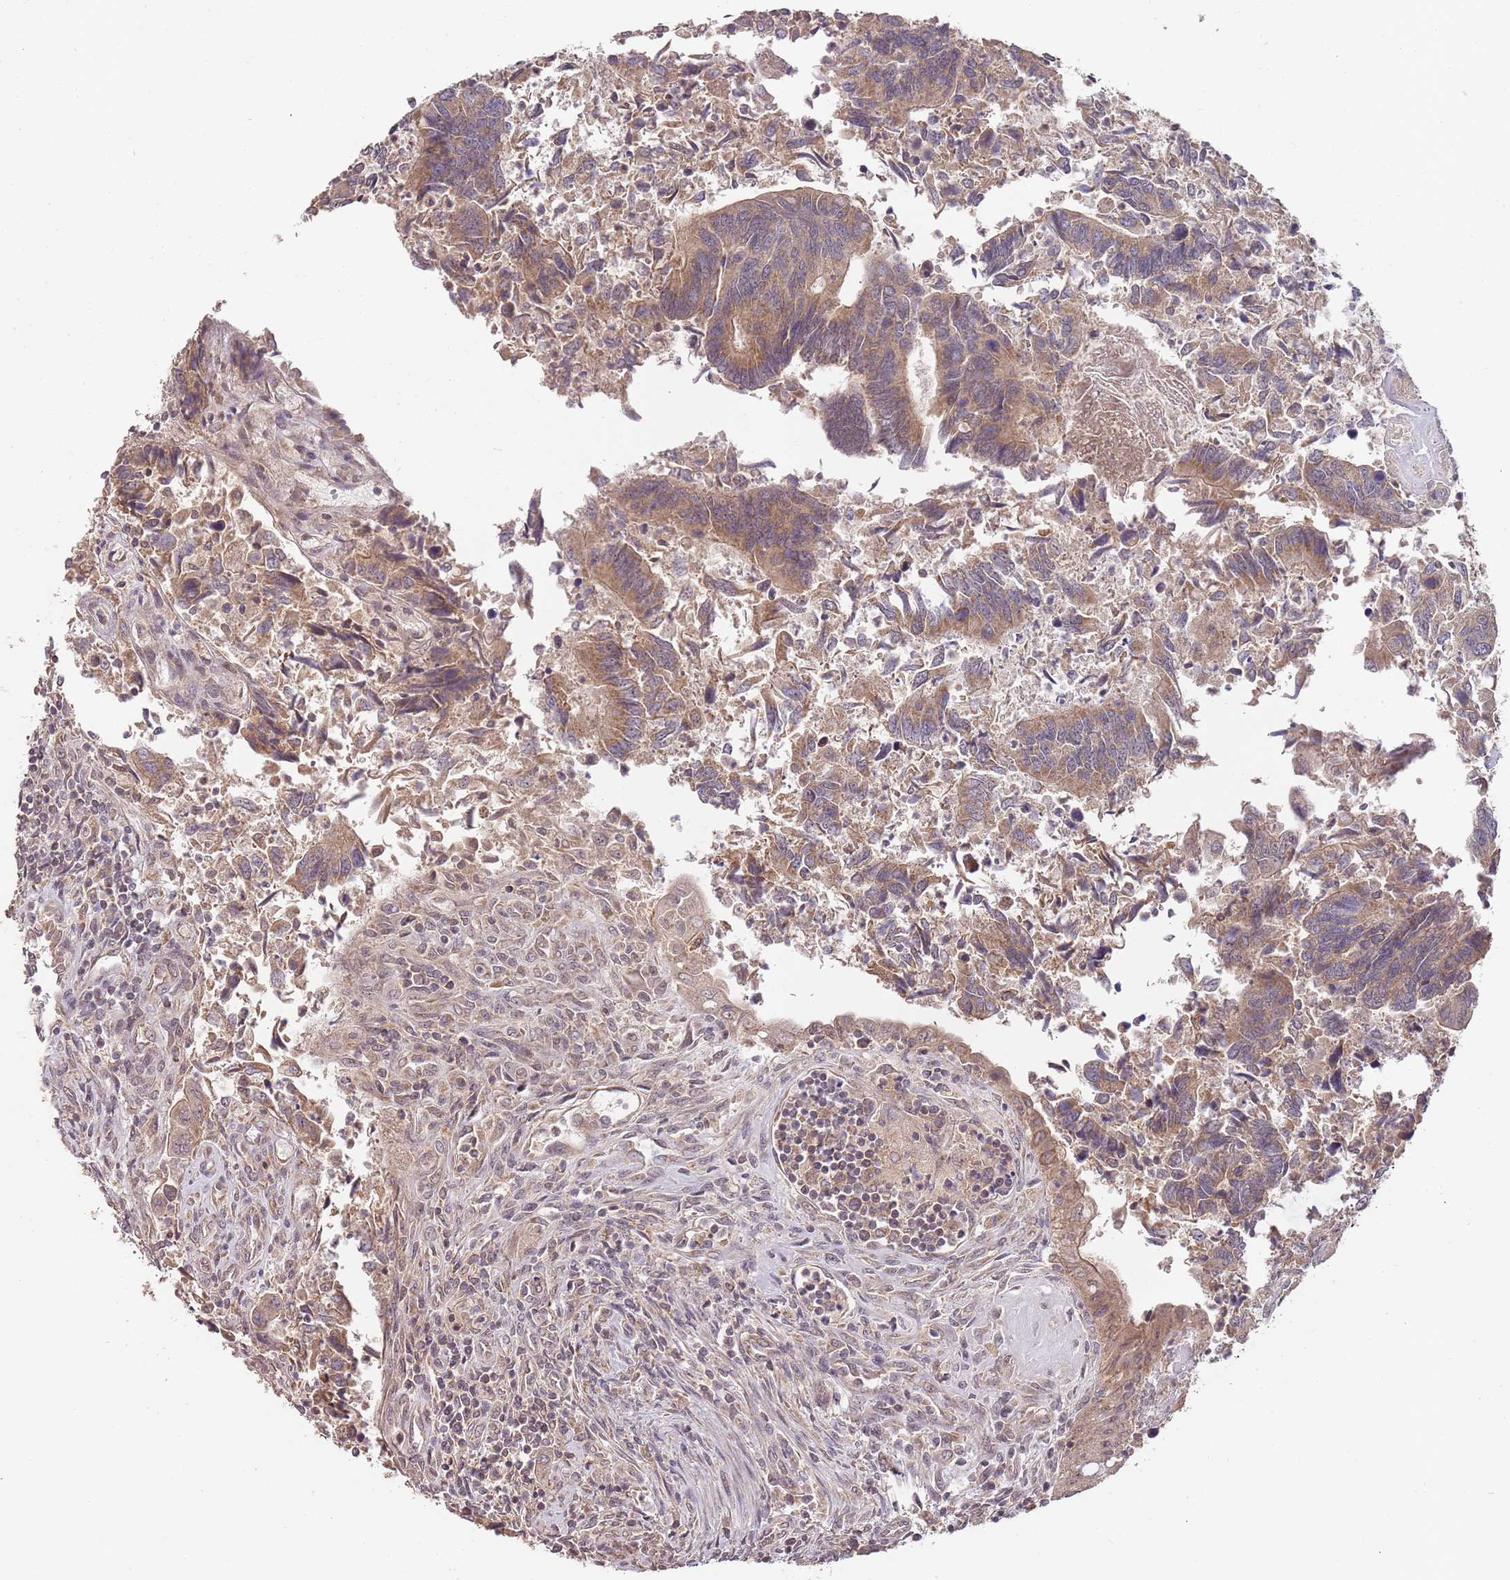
{"staining": {"intensity": "moderate", "quantity": ">75%", "location": "cytoplasmic/membranous"}, "tissue": "colorectal cancer", "cell_type": "Tumor cells", "image_type": "cancer", "snomed": [{"axis": "morphology", "description": "Adenocarcinoma, NOS"}, {"axis": "topography", "description": "Colon"}], "caption": "Protein staining reveals moderate cytoplasmic/membranous positivity in about >75% of tumor cells in colorectal cancer.", "gene": "LIN37", "patient": {"sex": "female", "age": 67}}